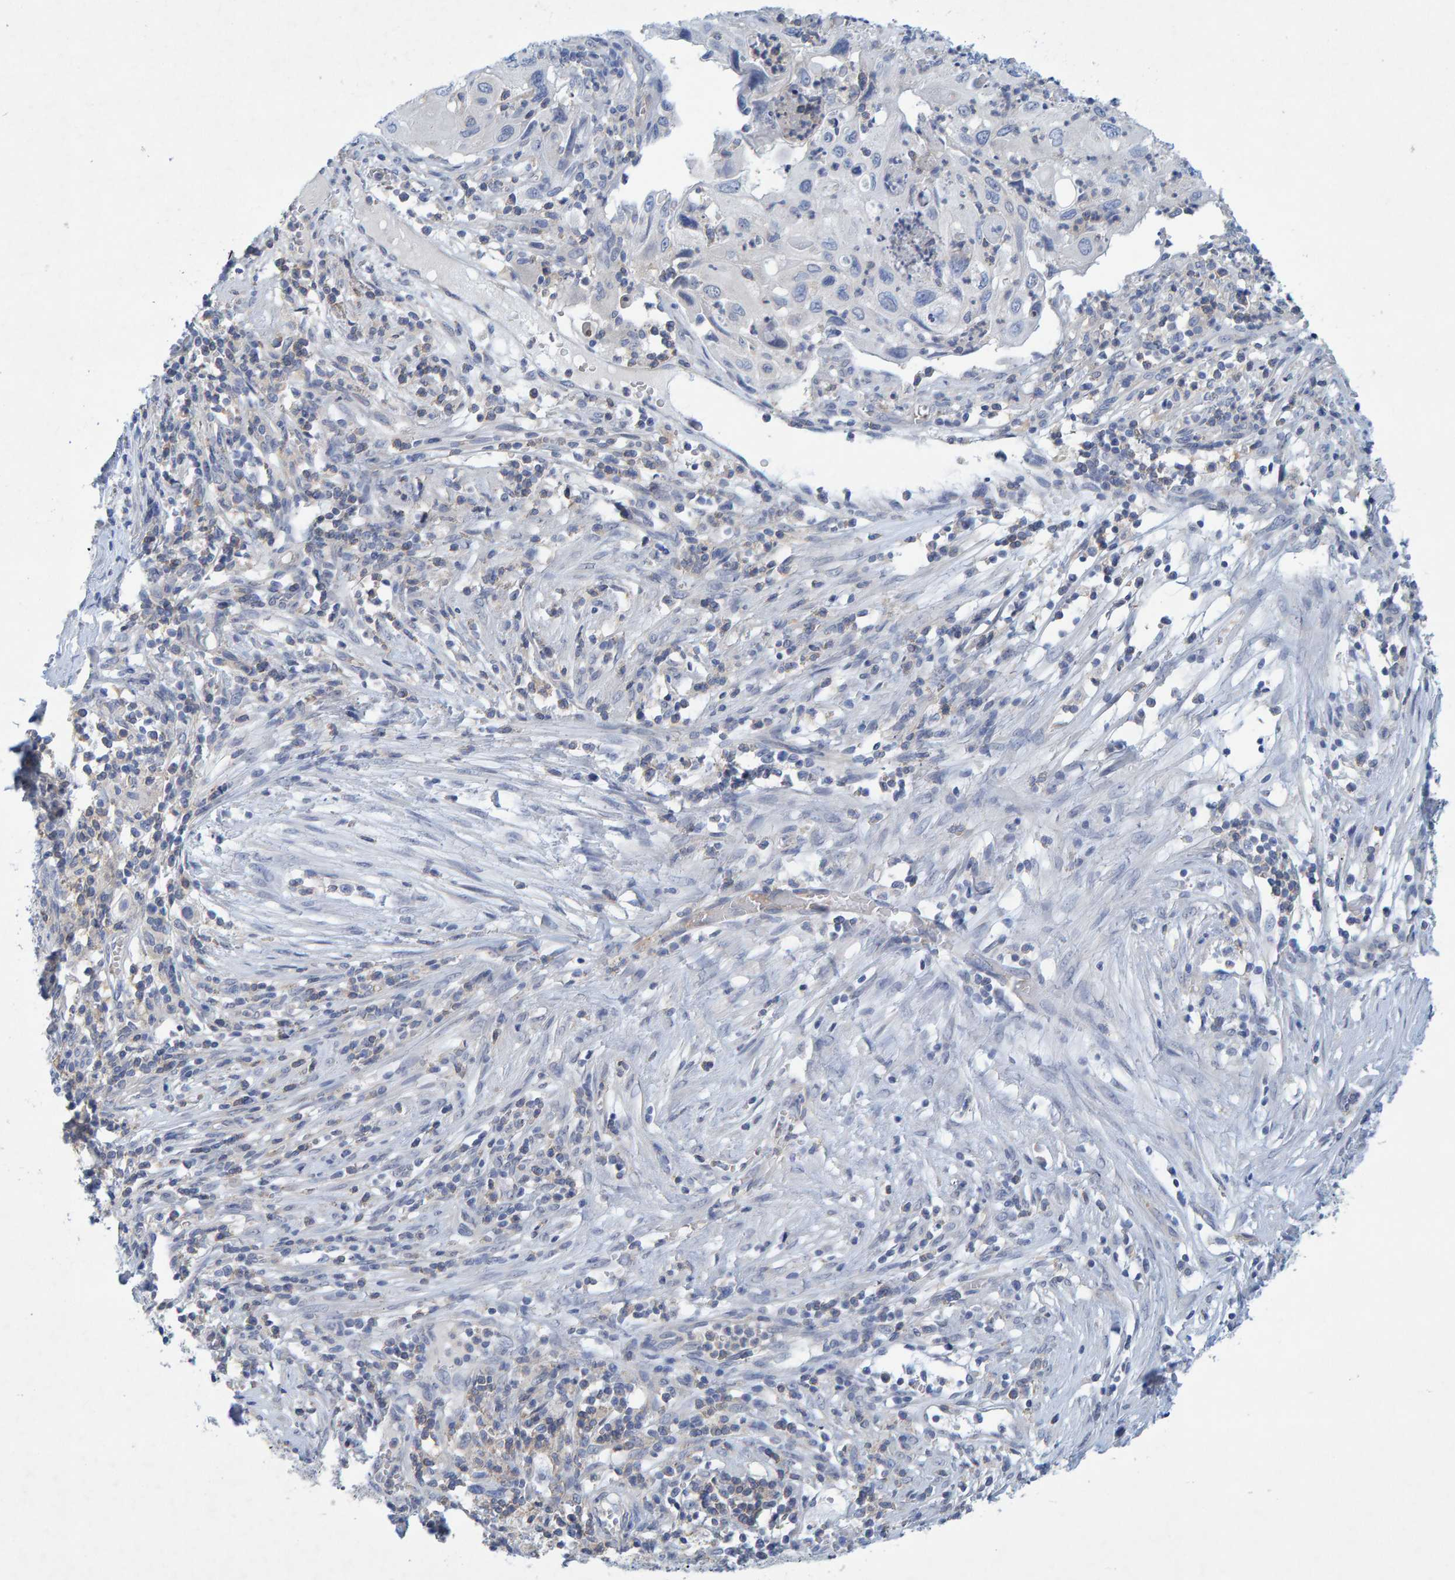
{"staining": {"intensity": "negative", "quantity": "none", "location": "none"}, "tissue": "cervical cancer", "cell_type": "Tumor cells", "image_type": "cancer", "snomed": [{"axis": "morphology", "description": "Squamous cell carcinoma, NOS"}, {"axis": "topography", "description": "Cervix"}], "caption": "Tumor cells are negative for brown protein staining in cervical squamous cell carcinoma.", "gene": "ALAD", "patient": {"sex": "female", "age": 70}}